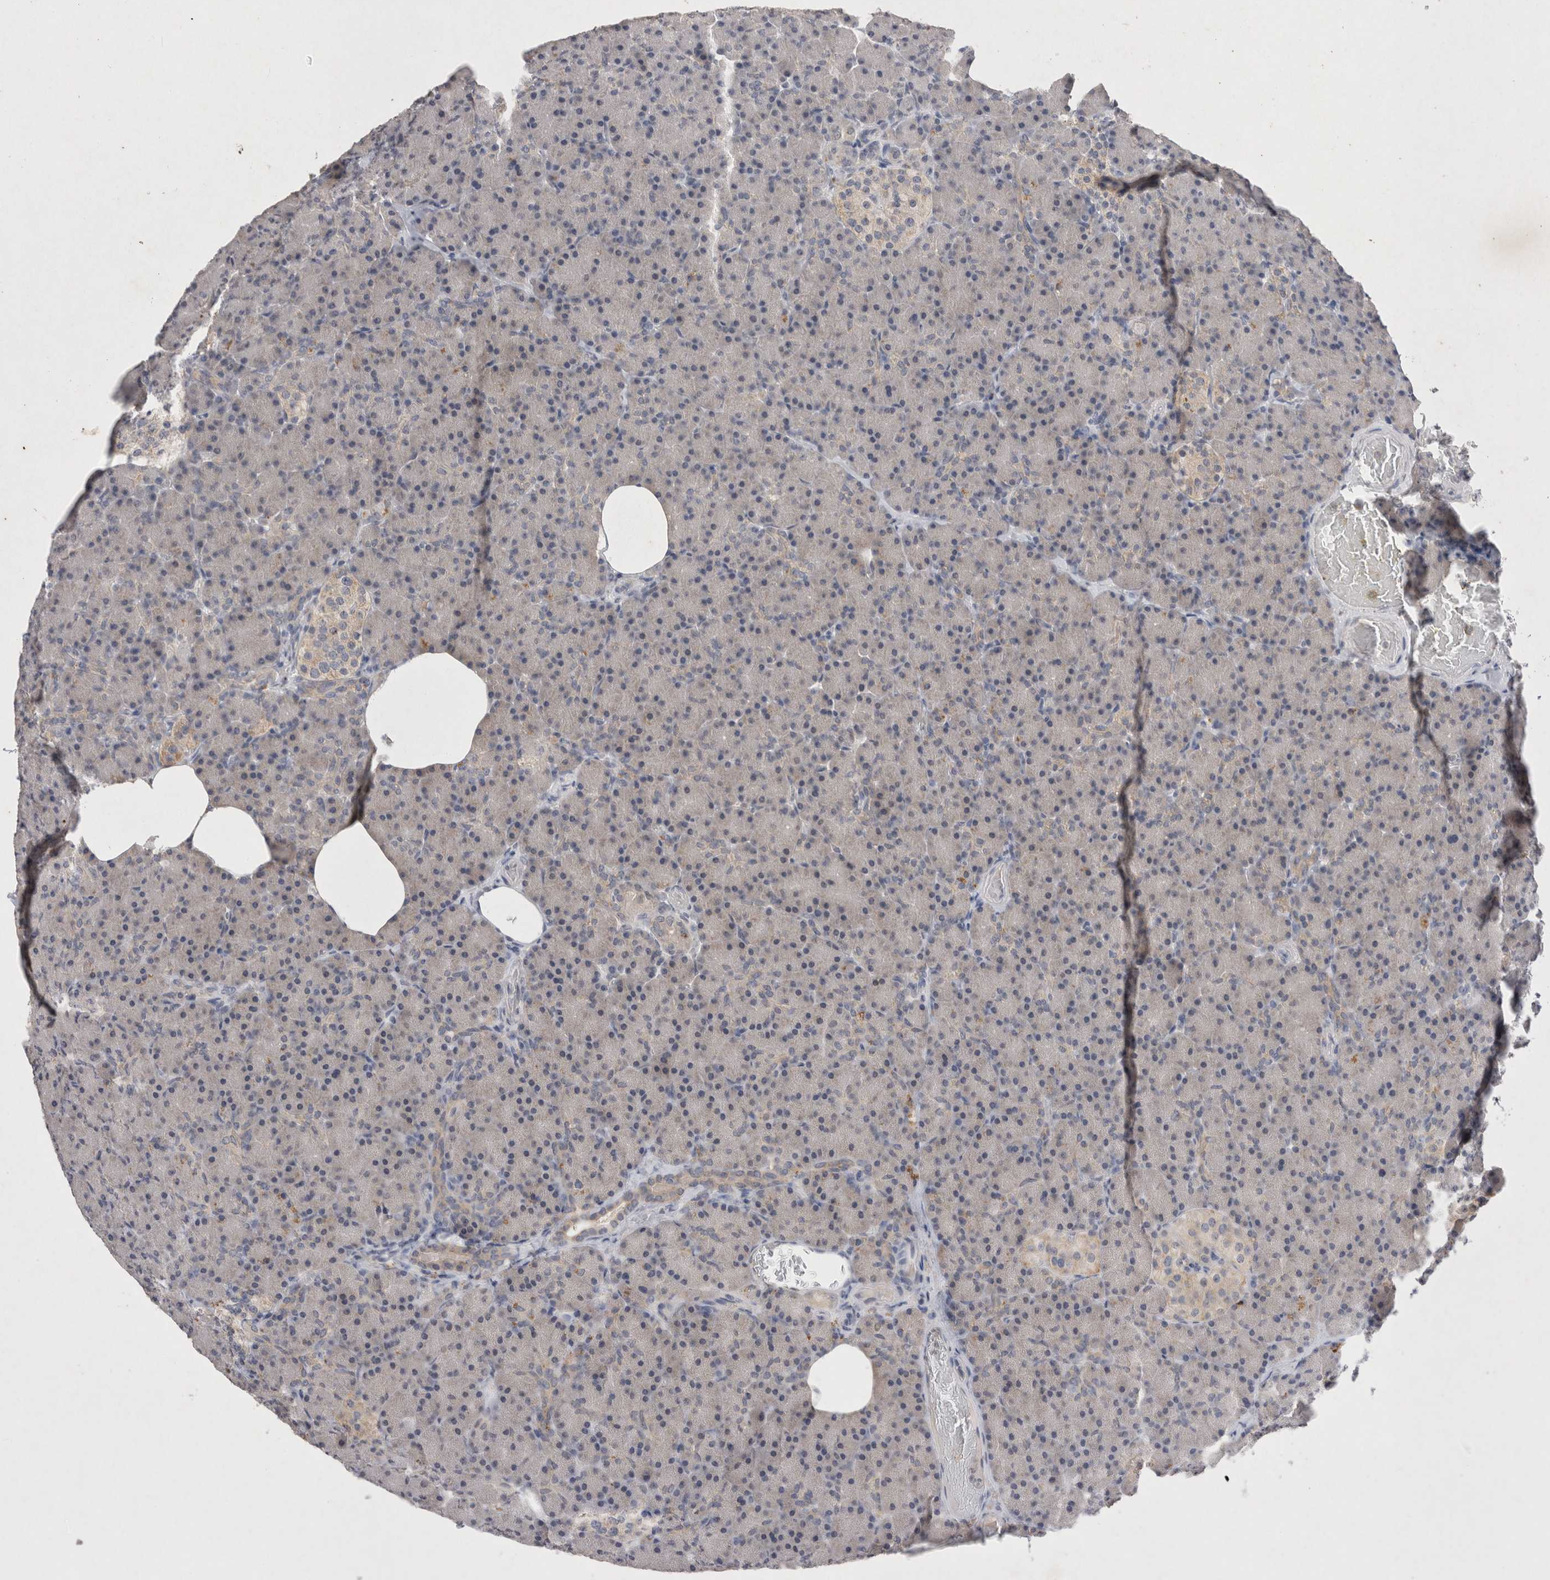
{"staining": {"intensity": "weak", "quantity": "<25%", "location": "cytoplasmic/membranous"}, "tissue": "pancreas", "cell_type": "Exocrine glandular cells", "image_type": "normal", "snomed": [{"axis": "morphology", "description": "Normal tissue, NOS"}, {"axis": "topography", "description": "Pancreas"}], "caption": "Immunohistochemical staining of unremarkable pancreas displays no significant positivity in exocrine glandular cells. (Brightfield microscopy of DAB immunohistochemistry (IHC) at high magnification).", "gene": "RASSF3", "patient": {"sex": "female", "age": 43}}